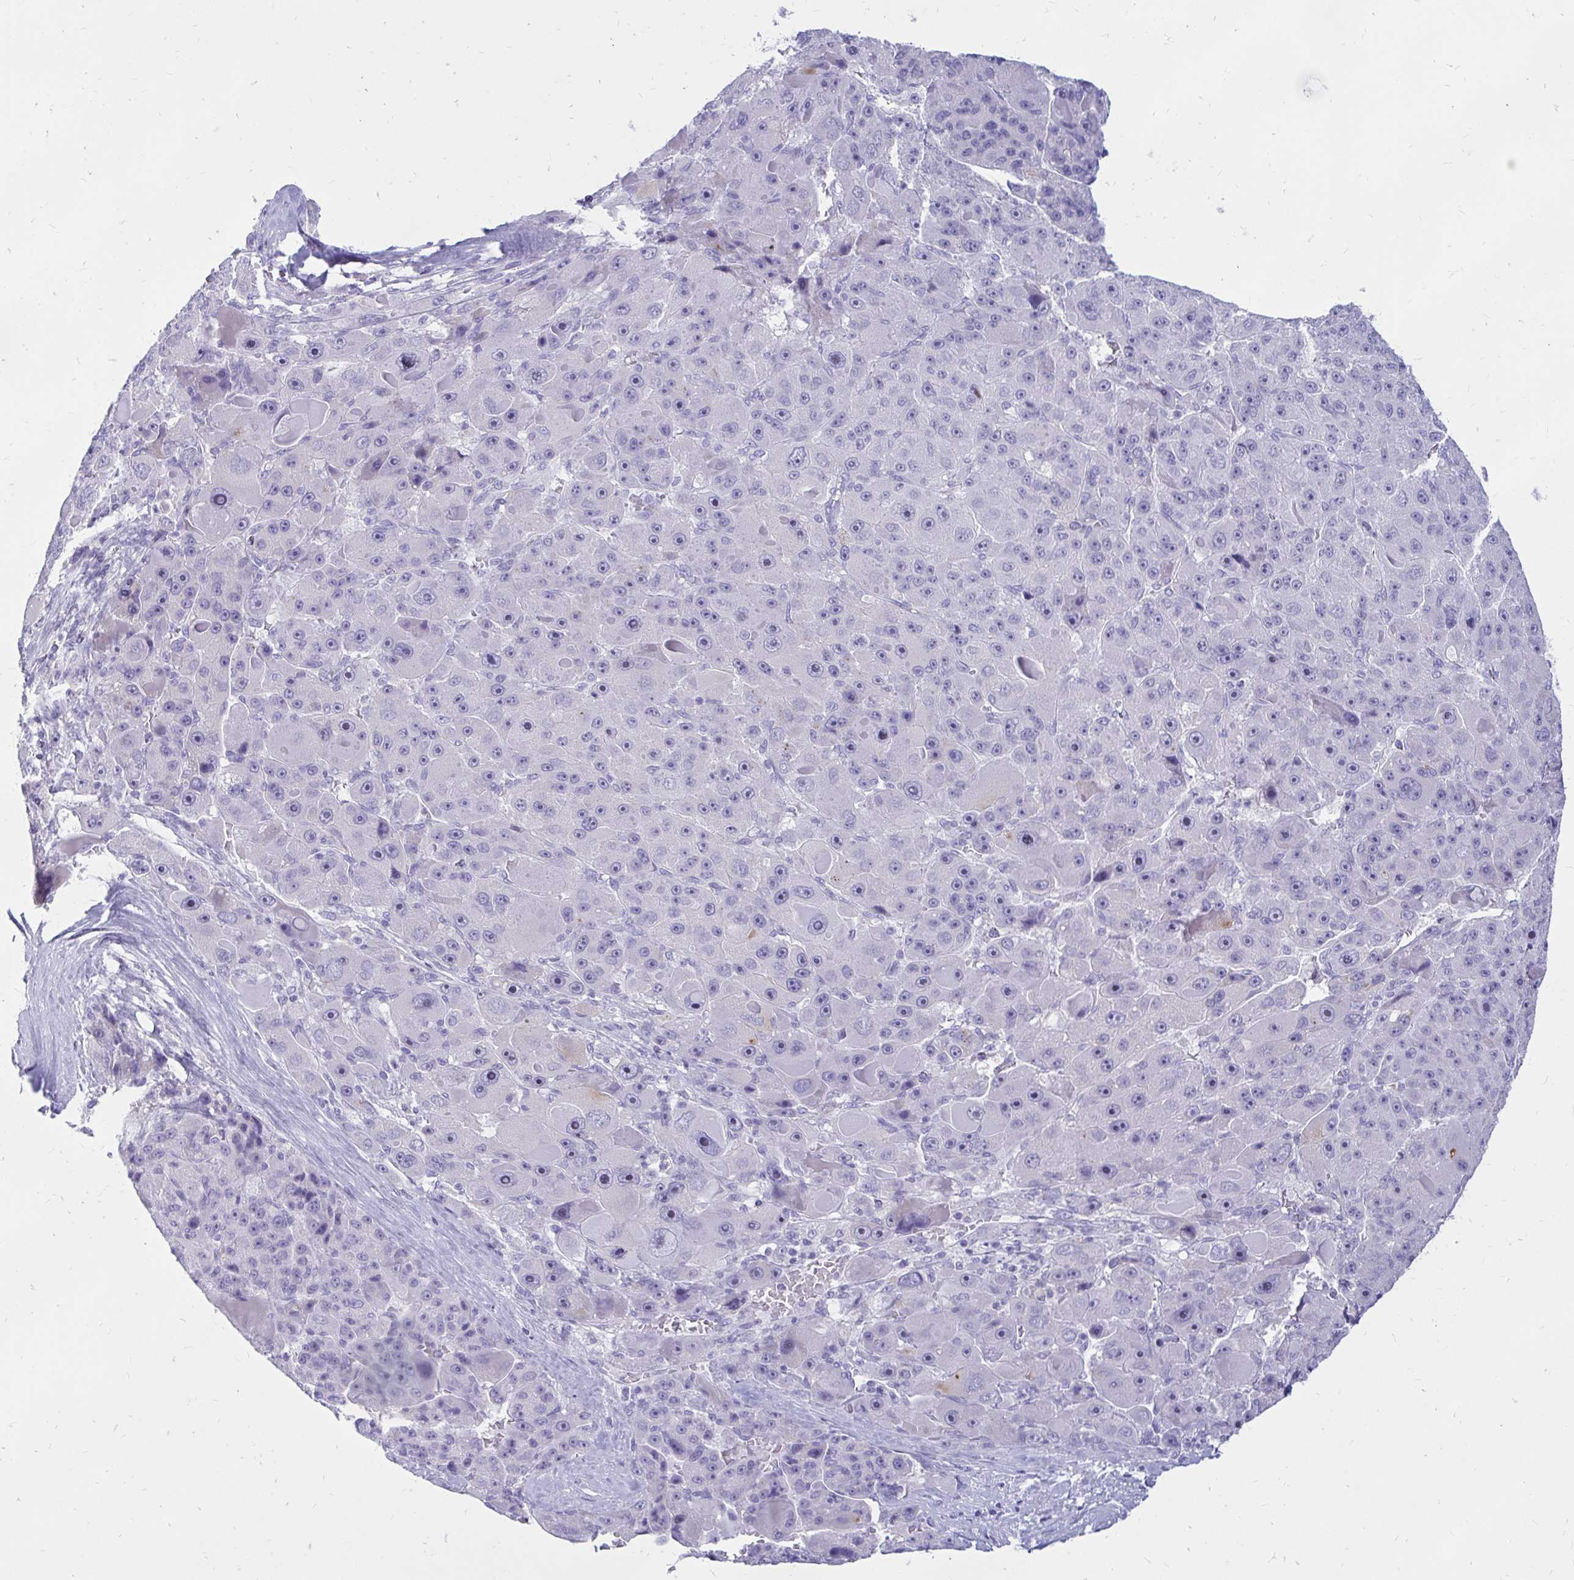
{"staining": {"intensity": "negative", "quantity": "none", "location": "none"}, "tissue": "liver cancer", "cell_type": "Tumor cells", "image_type": "cancer", "snomed": [{"axis": "morphology", "description": "Carcinoma, Hepatocellular, NOS"}, {"axis": "topography", "description": "Liver"}], "caption": "Photomicrograph shows no significant protein expression in tumor cells of liver cancer.", "gene": "NANOGNB", "patient": {"sex": "male", "age": 76}}